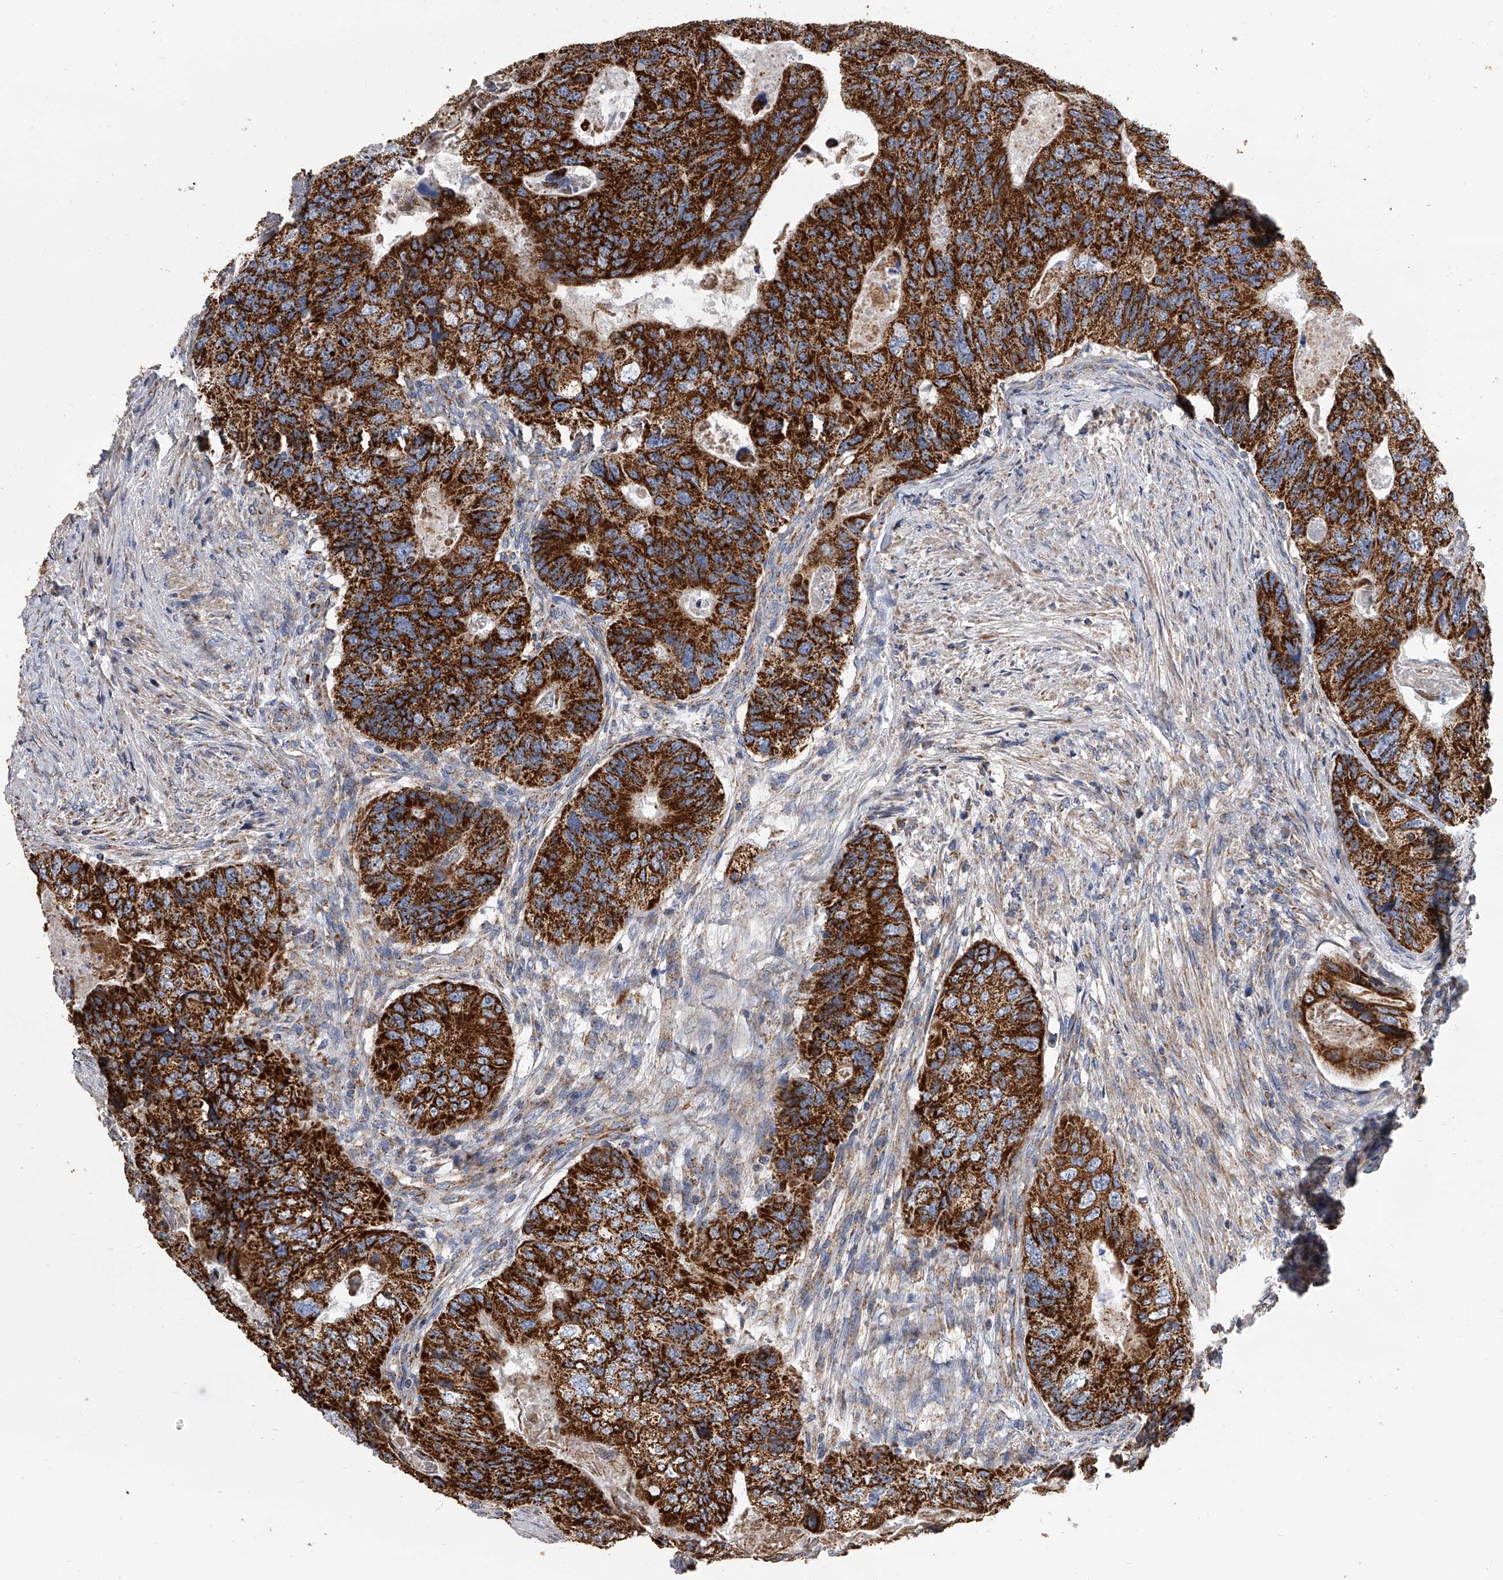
{"staining": {"intensity": "strong", "quantity": ">75%", "location": "cytoplasmic/membranous"}, "tissue": "colorectal cancer", "cell_type": "Tumor cells", "image_type": "cancer", "snomed": [{"axis": "morphology", "description": "Adenocarcinoma, NOS"}, {"axis": "topography", "description": "Rectum"}], "caption": "Tumor cells display strong cytoplasmic/membranous positivity in approximately >75% of cells in colorectal adenocarcinoma.", "gene": "MRPL28", "patient": {"sex": "male", "age": 63}}